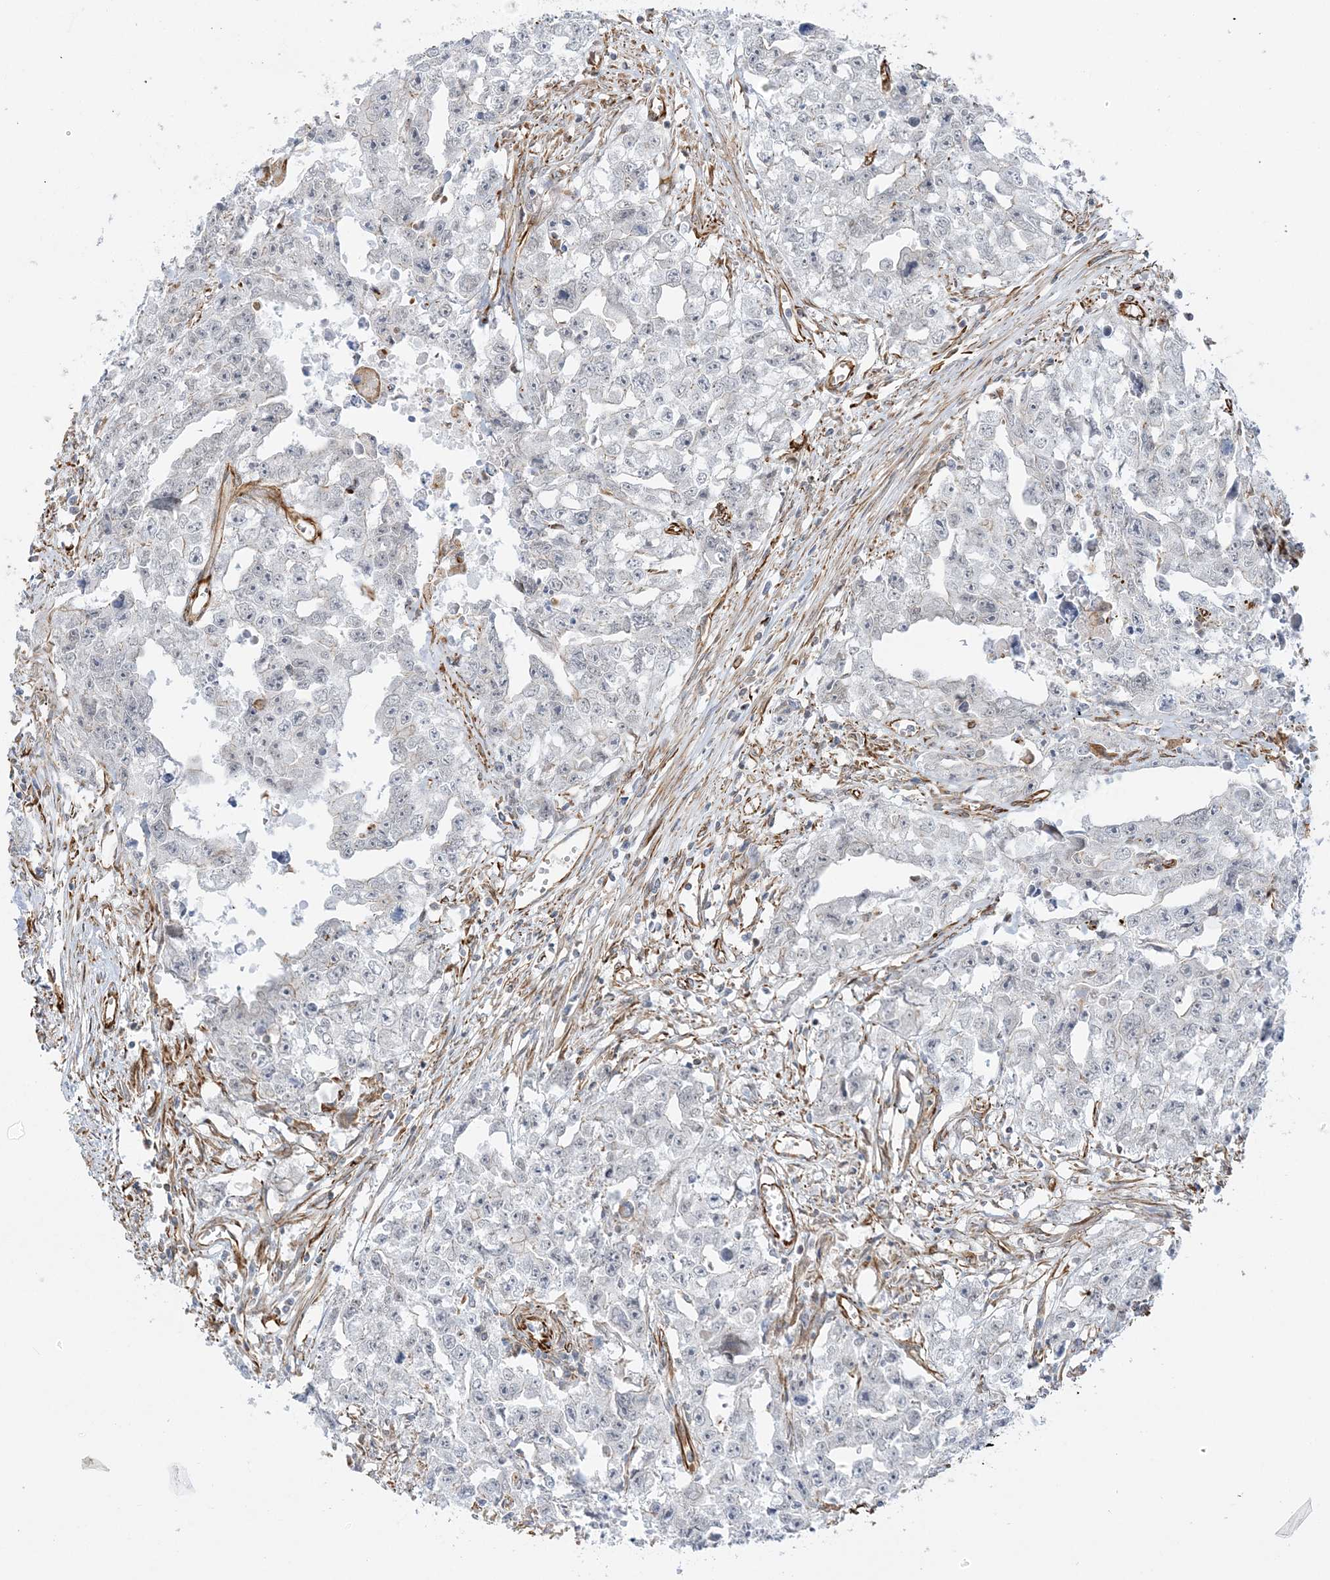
{"staining": {"intensity": "negative", "quantity": "none", "location": "none"}, "tissue": "testis cancer", "cell_type": "Tumor cells", "image_type": "cancer", "snomed": [{"axis": "morphology", "description": "Seminoma, NOS"}, {"axis": "morphology", "description": "Carcinoma, Embryonal, NOS"}, {"axis": "topography", "description": "Testis"}], "caption": "A high-resolution micrograph shows immunohistochemistry (IHC) staining of embryonal carcinoma (testis), which displays no significant positivity in tumor cells. Brightfield microscopy of immunohistochemistry stained with DAB (brown) and hematoxylin (blue), captured at high magnification.", "gene": "SCLT1", "patient": {"sex": "male", "age": 43}}